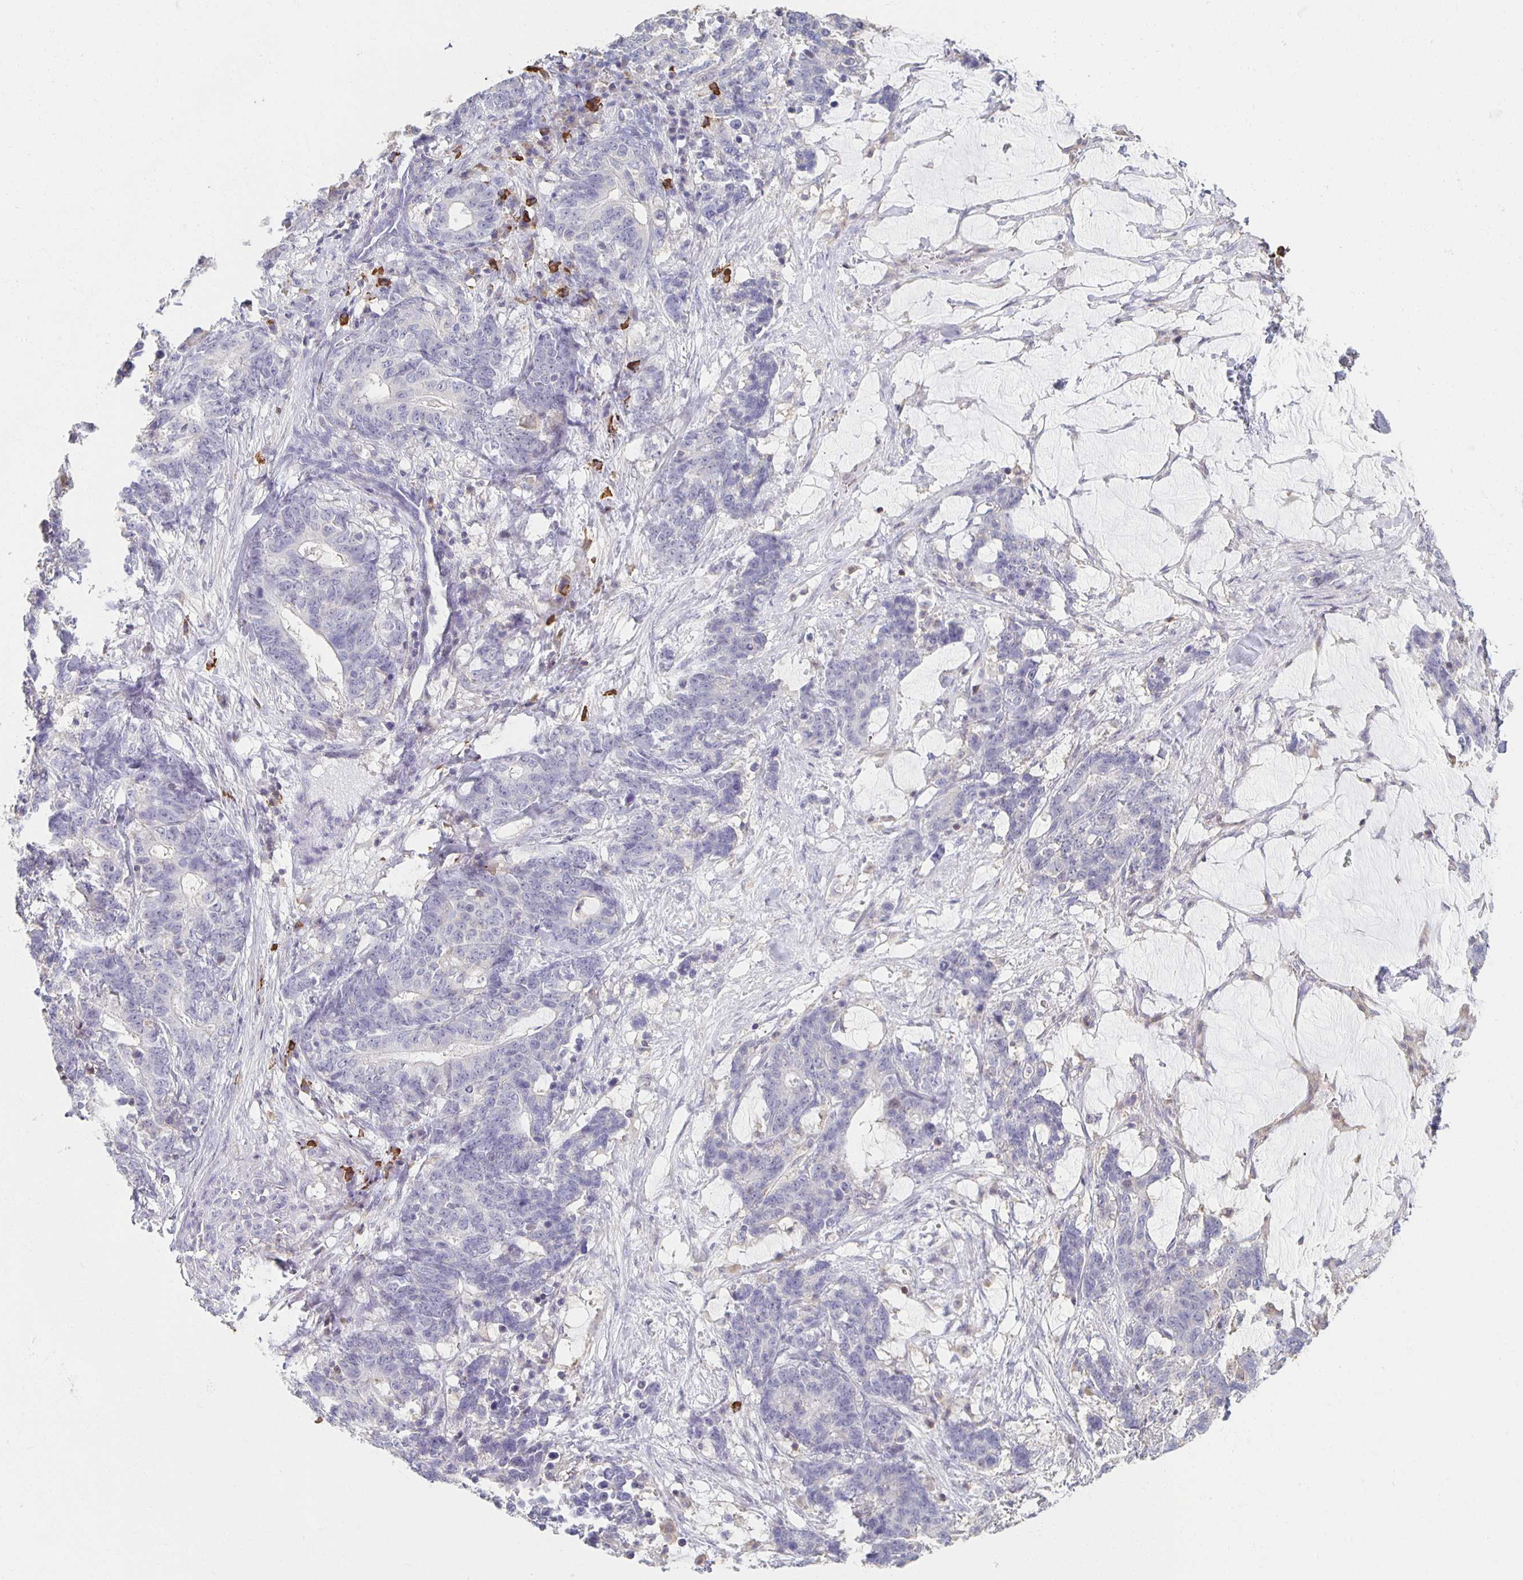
{"staining": {"intensity": "negative", "quantity": "none", "location": "none"}, "tissue": "stomach cancer", "cell_type": "Tumor cells", "image_type": "cancer", "snomed": [{"axis": "morphology", "description": "Normal tissue, NOS"}, {"axis": "morphology", "description": "Adenocarcinoma, NOS"}, {"axis": "topography", "description": "Stomach"}], "caption": "IHC of stomach adenocarcinoma demonstrates no positivity in tumor cells.", "gene": "ZNF692", "patient": {"sex": "female", "age": 64}}